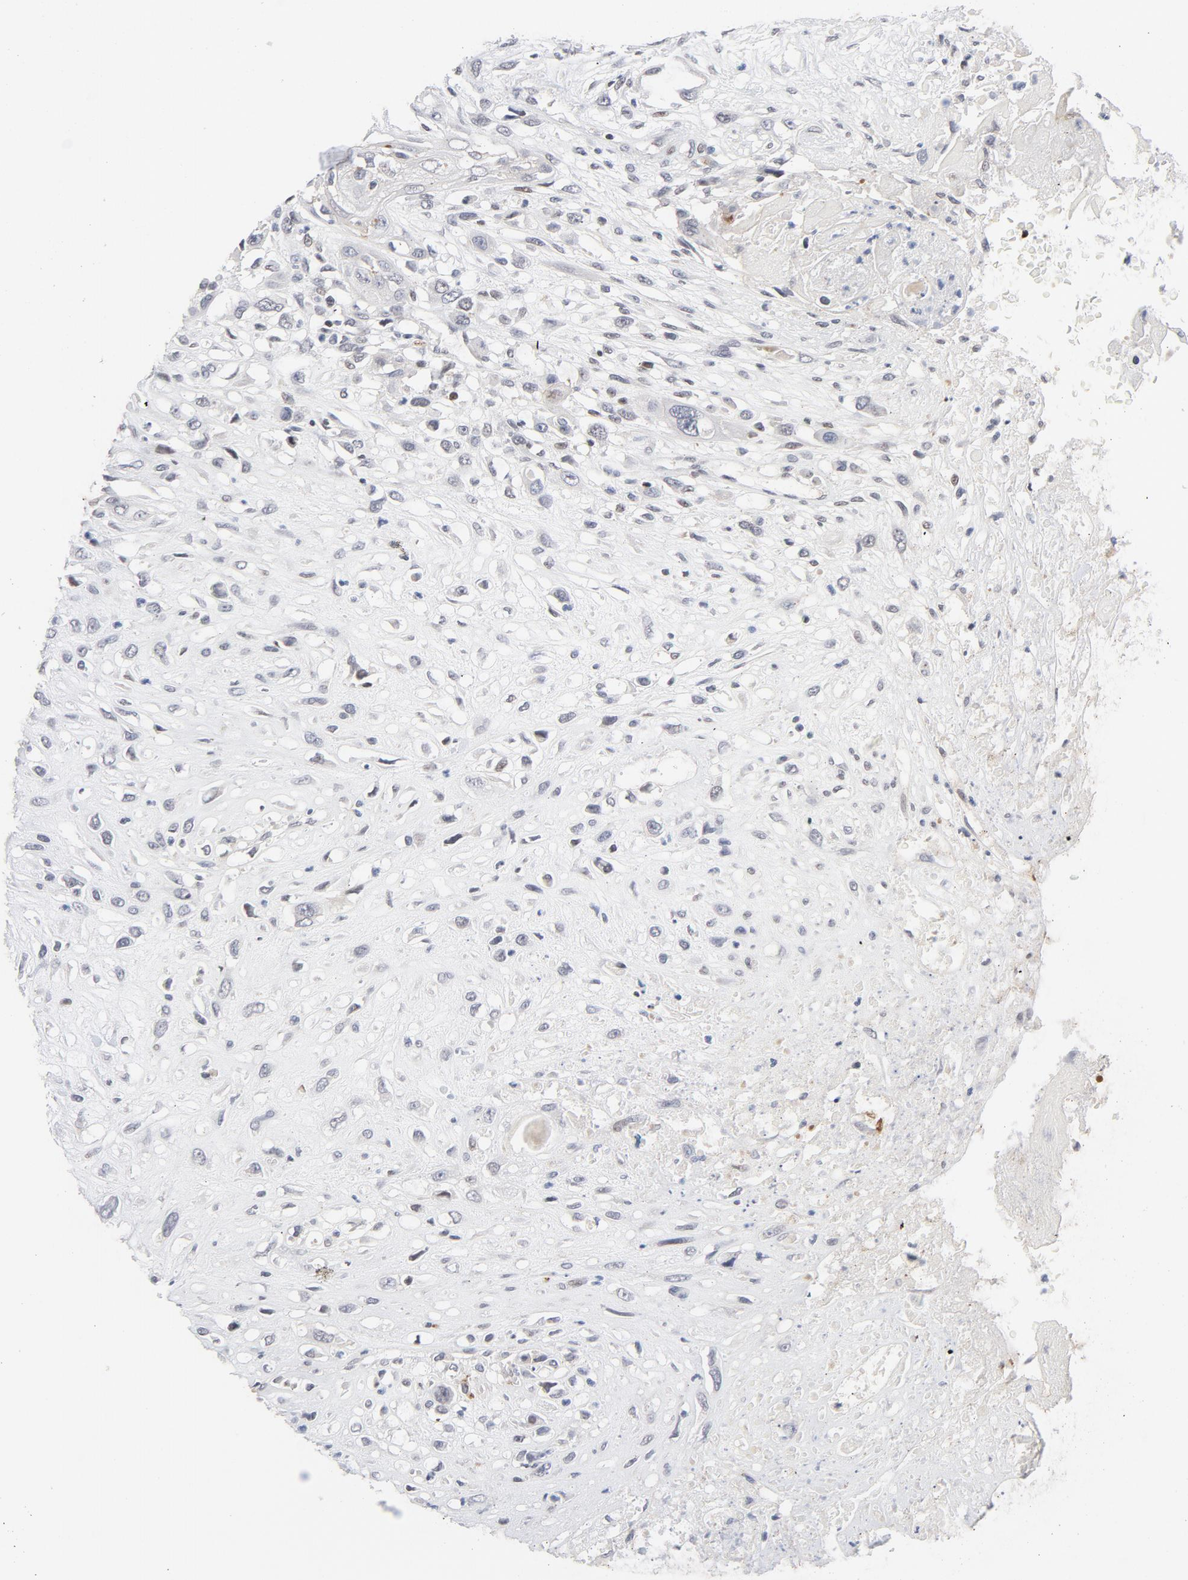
{"staining": {"intensity": "weak", "quantity": "<25%", "location": "nuclear"}, "tissue": "head and neck cancer", "cell_type": "Tumor cells", "image_type": "cancer", "snomed": [{"axis": "morphology", "description": "Necrosis, NOS"}, {"axis": "morphology", "description": "Neoplasm, malignant, NOS"}, {"axis": "topography", "description": "Salivary gland"}, {"axis": "topography", "description": "Head-Neck"}], "caption": "DAB (3,3'-diaminobenzidine) immunohistochemical staining of human head and neck cancer shows no significant staining in tumor cells.", "gene": "NFIC", "patient": {"sex": "male", "age": 43}}